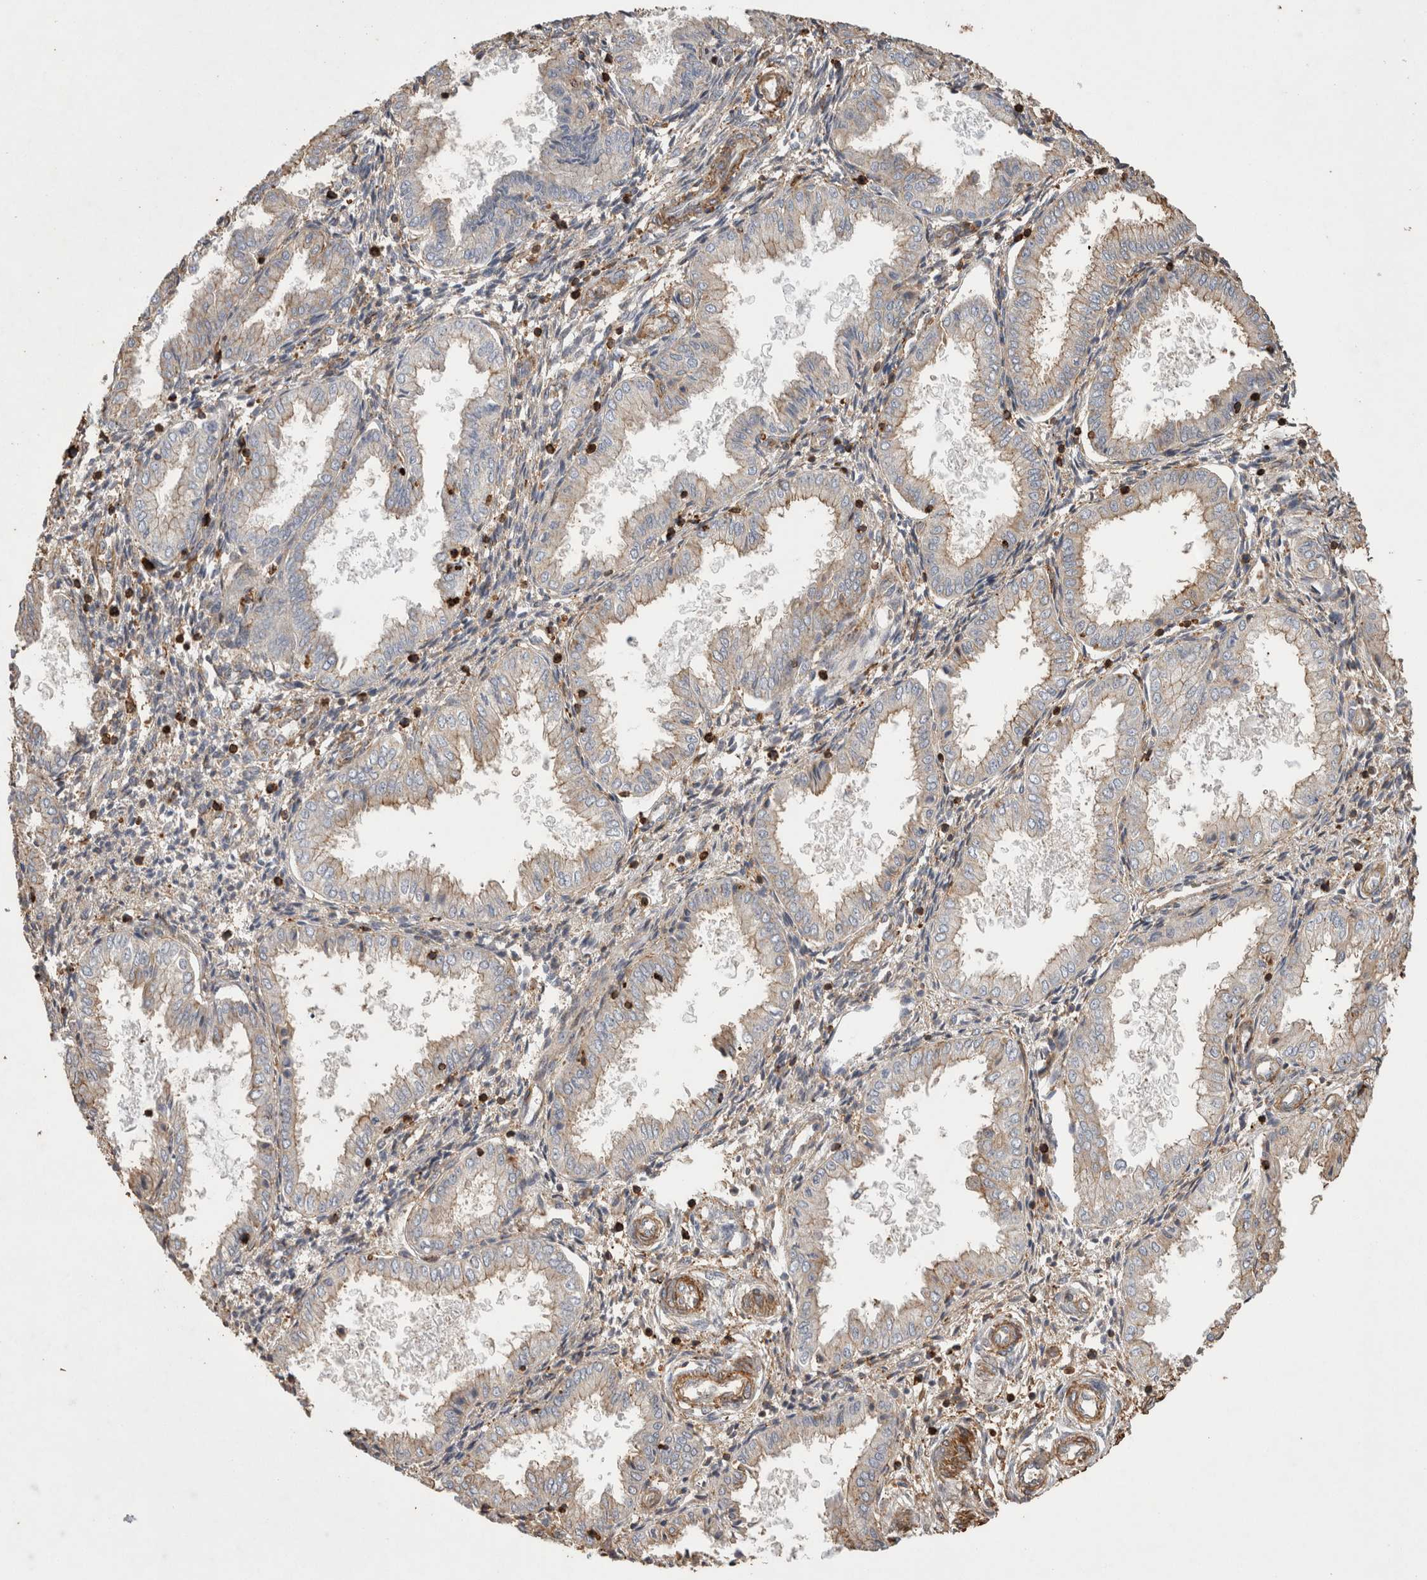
{"staining": {"intensity": "weak", "quantity": "25%-75%", "location": "cytoplasmic/membranous"}, "tissue": "endometrium", "cell_type": "Cells in endometrial stroma", "image_type": "normal", "snomed": [{"axis": "morphology", "description": "Normal tissue, NOS"}, {"axis": "topography", "description": "Endometrium"}], "caption": "High-power microscopy captured an IHC photomicrograph of benign endometrium, revealing weak cytoplasmic/membranous expression in approximately 25%-75% of cells in endometrial stroma. (brown staining indicates protein expression, while blue staining denotes nuclei).", "gene": "GPER1", "patient": {"sex": "female", "age": 33}}